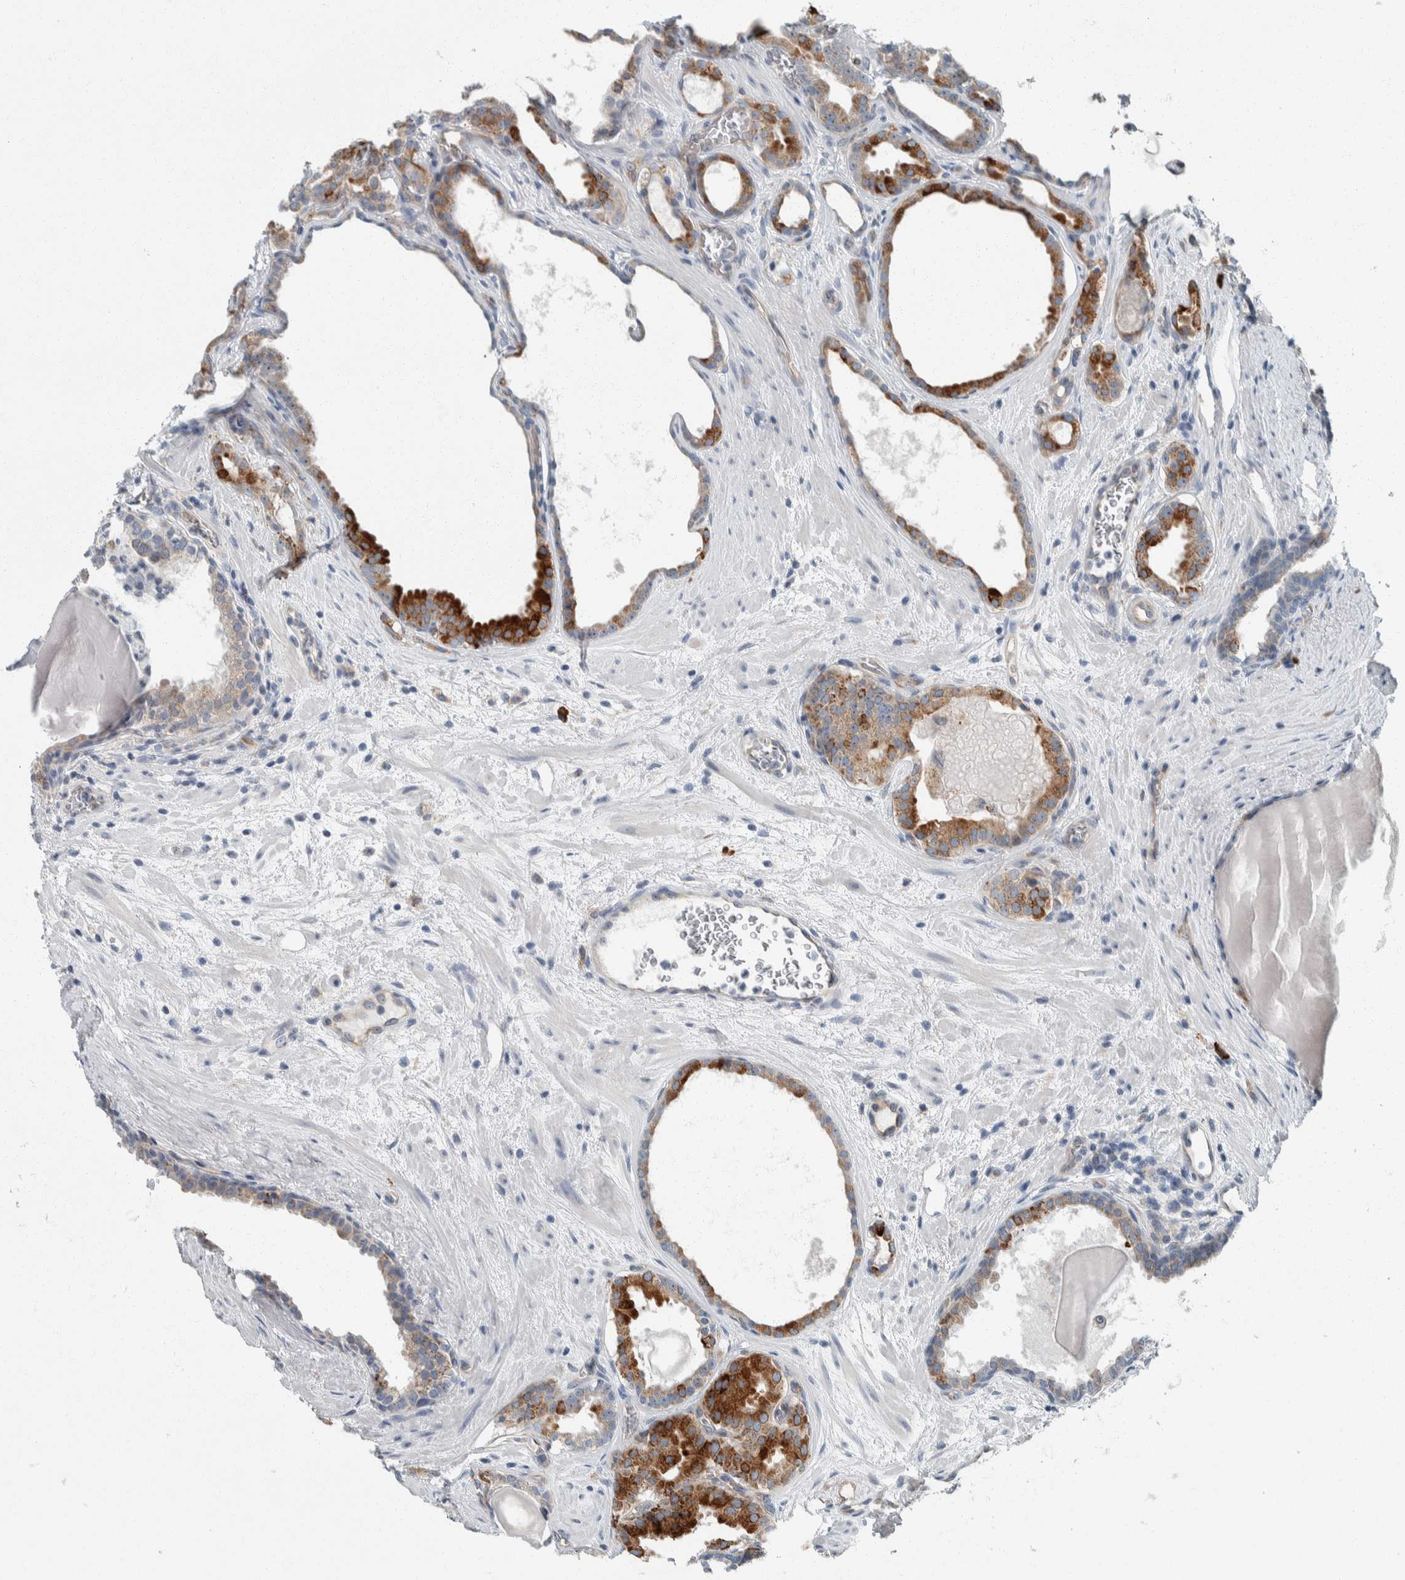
{"staining": {"intensity": "strong", "quantity": ">75%", "location": "cytoplasmic/membranous"}, "tissue": "prostate cancer", "cell_type": "Tumor cells", "image_type": "cancer", "snomed": [{"axis": "morphology", "description": "Adenocarcinoma, High grade"}, {"axis": "topography", "description": "Prostate"}], "caption": "DAB (3,3'-diaminobenzidine) immunohistochemical staining of prostate cancer displays strong cytoplasmic/membranous protein staining in approximately >75% of tumor cells.", "gene": "USP25", "patient": {"sex": "male", "age": 60}}